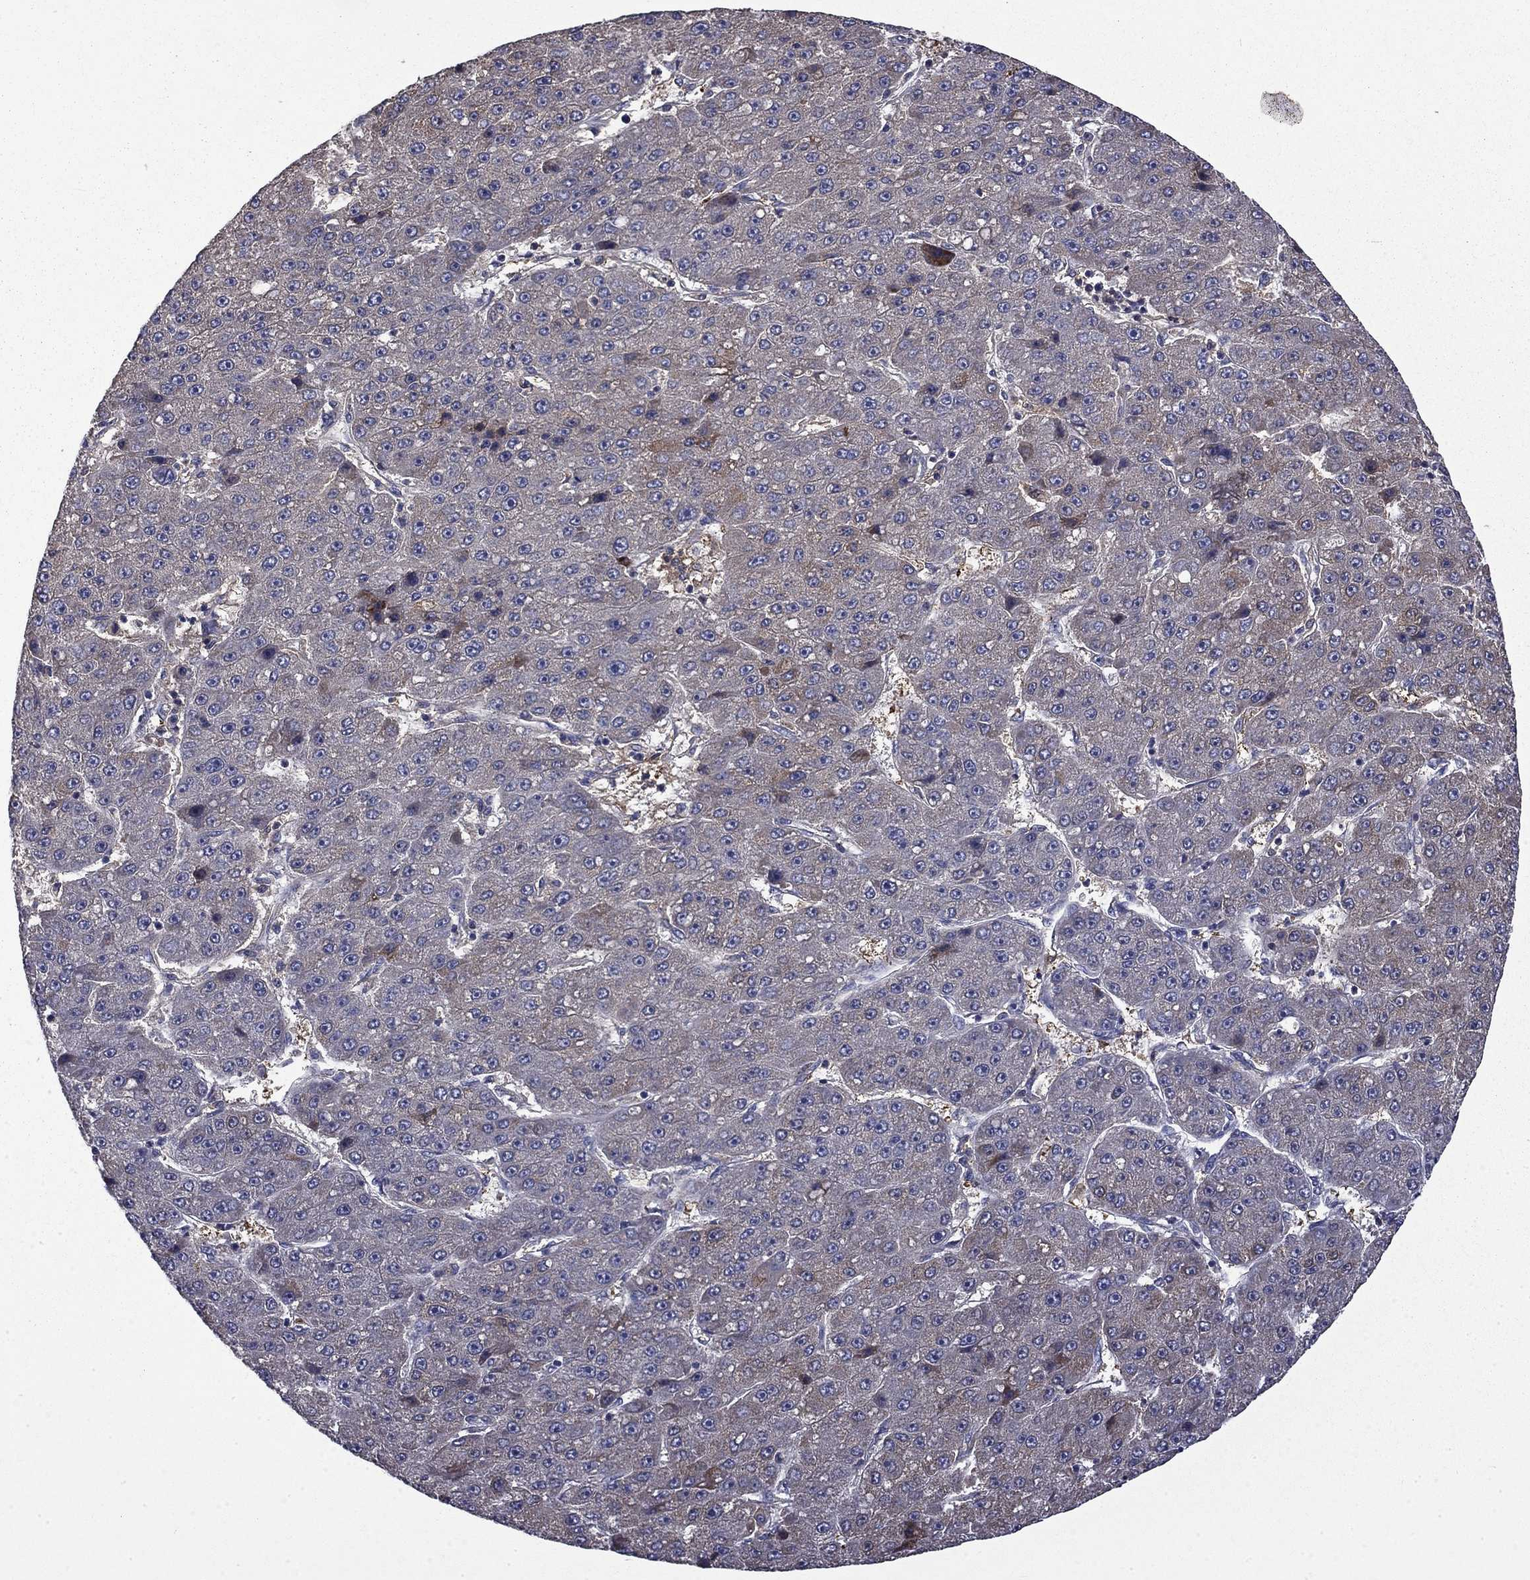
{"staining": {"intensity": "weak", "quantity": "<25%", "location": "cytoplasmic/membranous"}, "tissue": "liver cancer", "cell_type": "Tumor cells", "image_type": "cancer", "snomed": [{"axis": "morphology", "description": "Carcinoma, Hepatocellular, NOS"}, {"axis": "topography", "description": "Liver"}], "caption": "Liver hepatocellular carcinoma was stained to show a protein in brown. There is no significant expression in tumor cells.", "gene": "CEACAM7", "patient": {"sex": "male", "age": 67}}